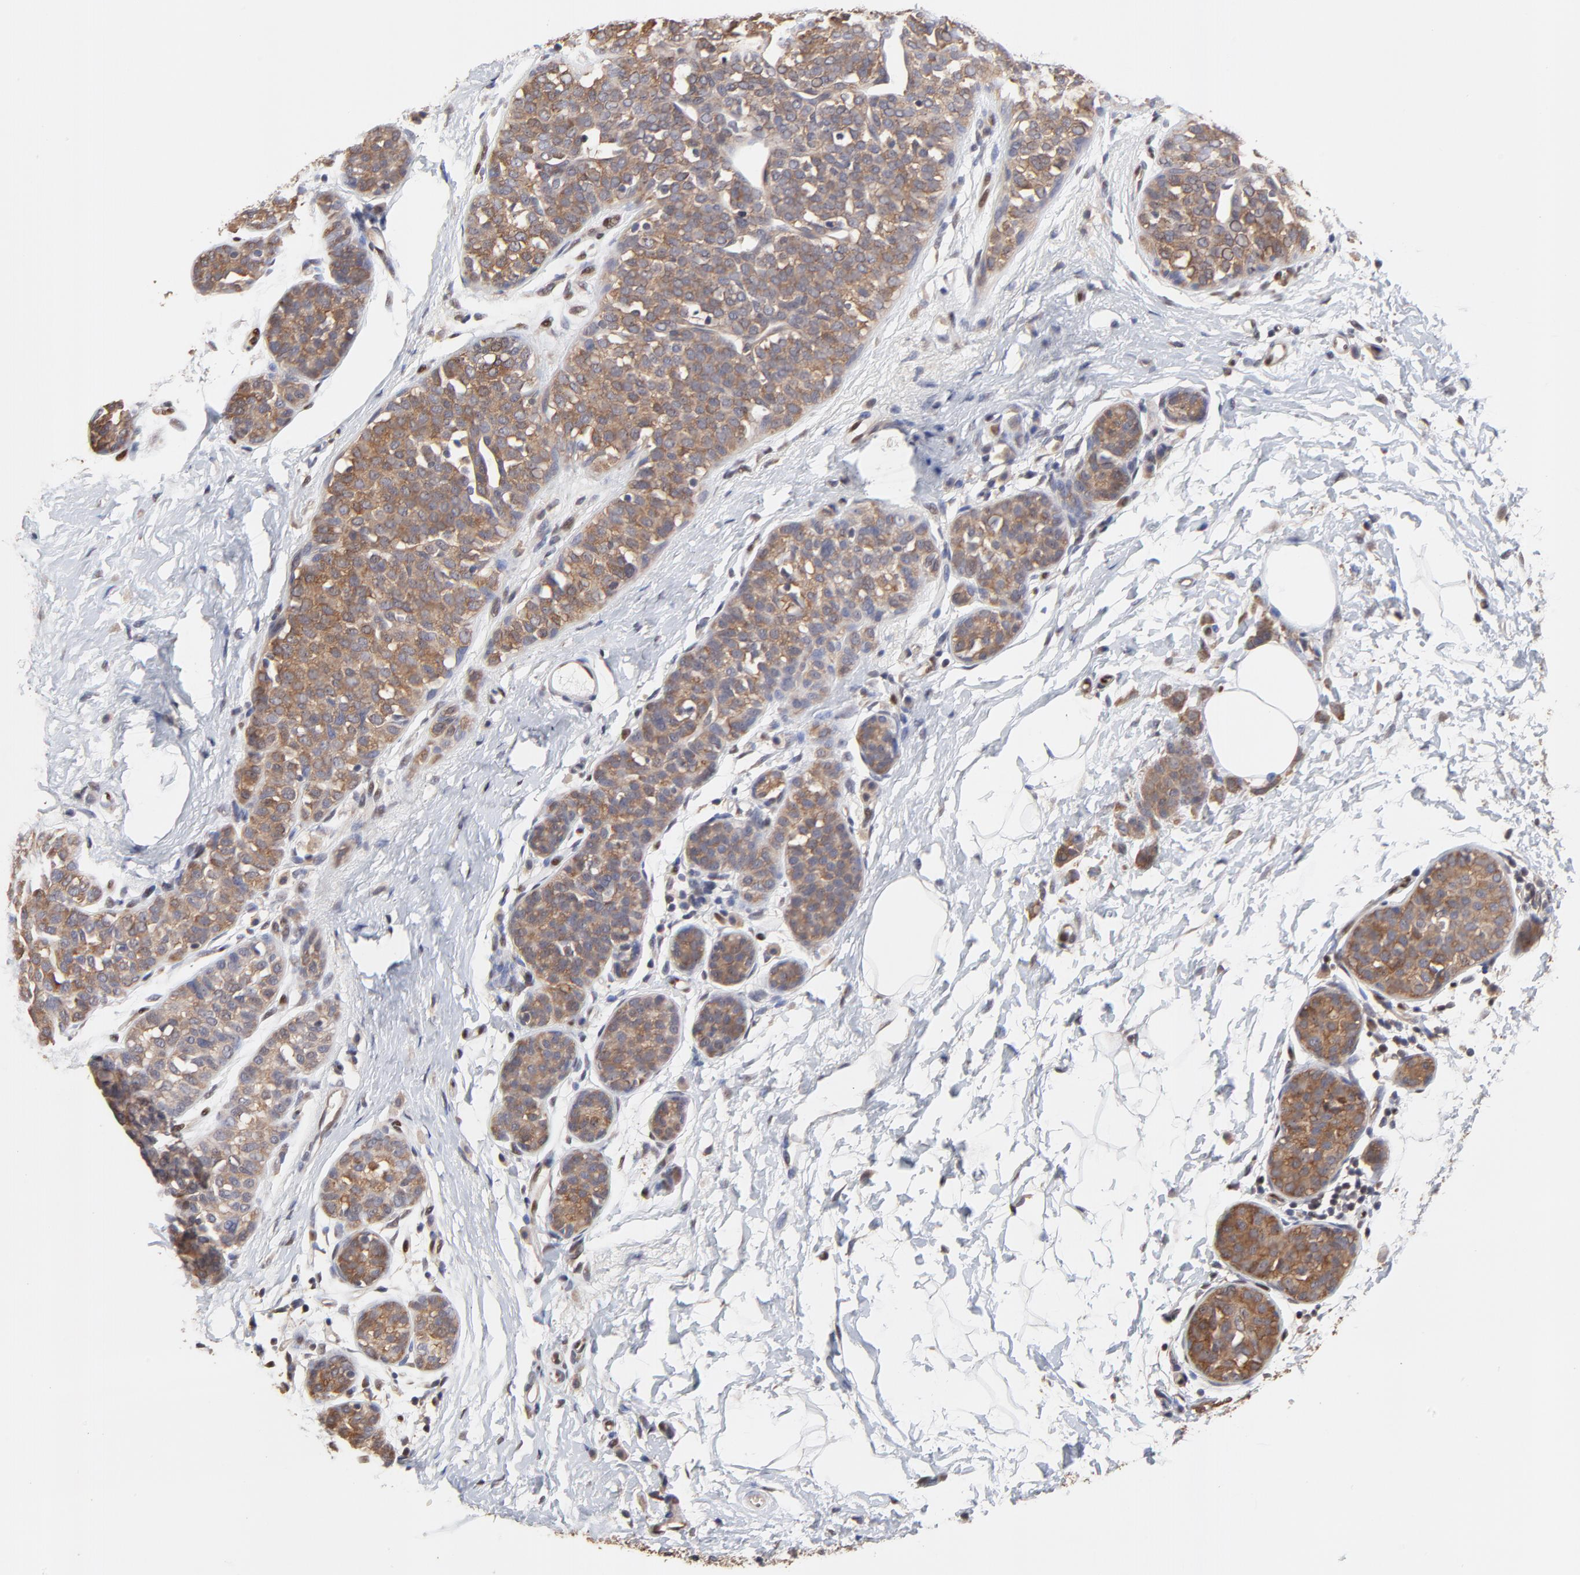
{"staining": {"intensity": "moderate", "quantity": ">75%", "location": "cytoplasmic/membranous"}, "tissue": "breast cancer", "cell_type": "Tumor cells", "image_type": "cancer", "snomed": [{"axis": "morphology", "description": "Lobular carcinoma, in situ"}, {"axis": "morphology", "description": "Lobular carcinoma"}, {"axis": "topography", "description": "Breast"}], "caption": "An image of lobular carcinoma (breast) stained for a protein reveals moderate cytoplasmic/membranous brown staining in tumor cells.", "gene": "CCT2", "patient": {"sex": "female", "age": 41}}